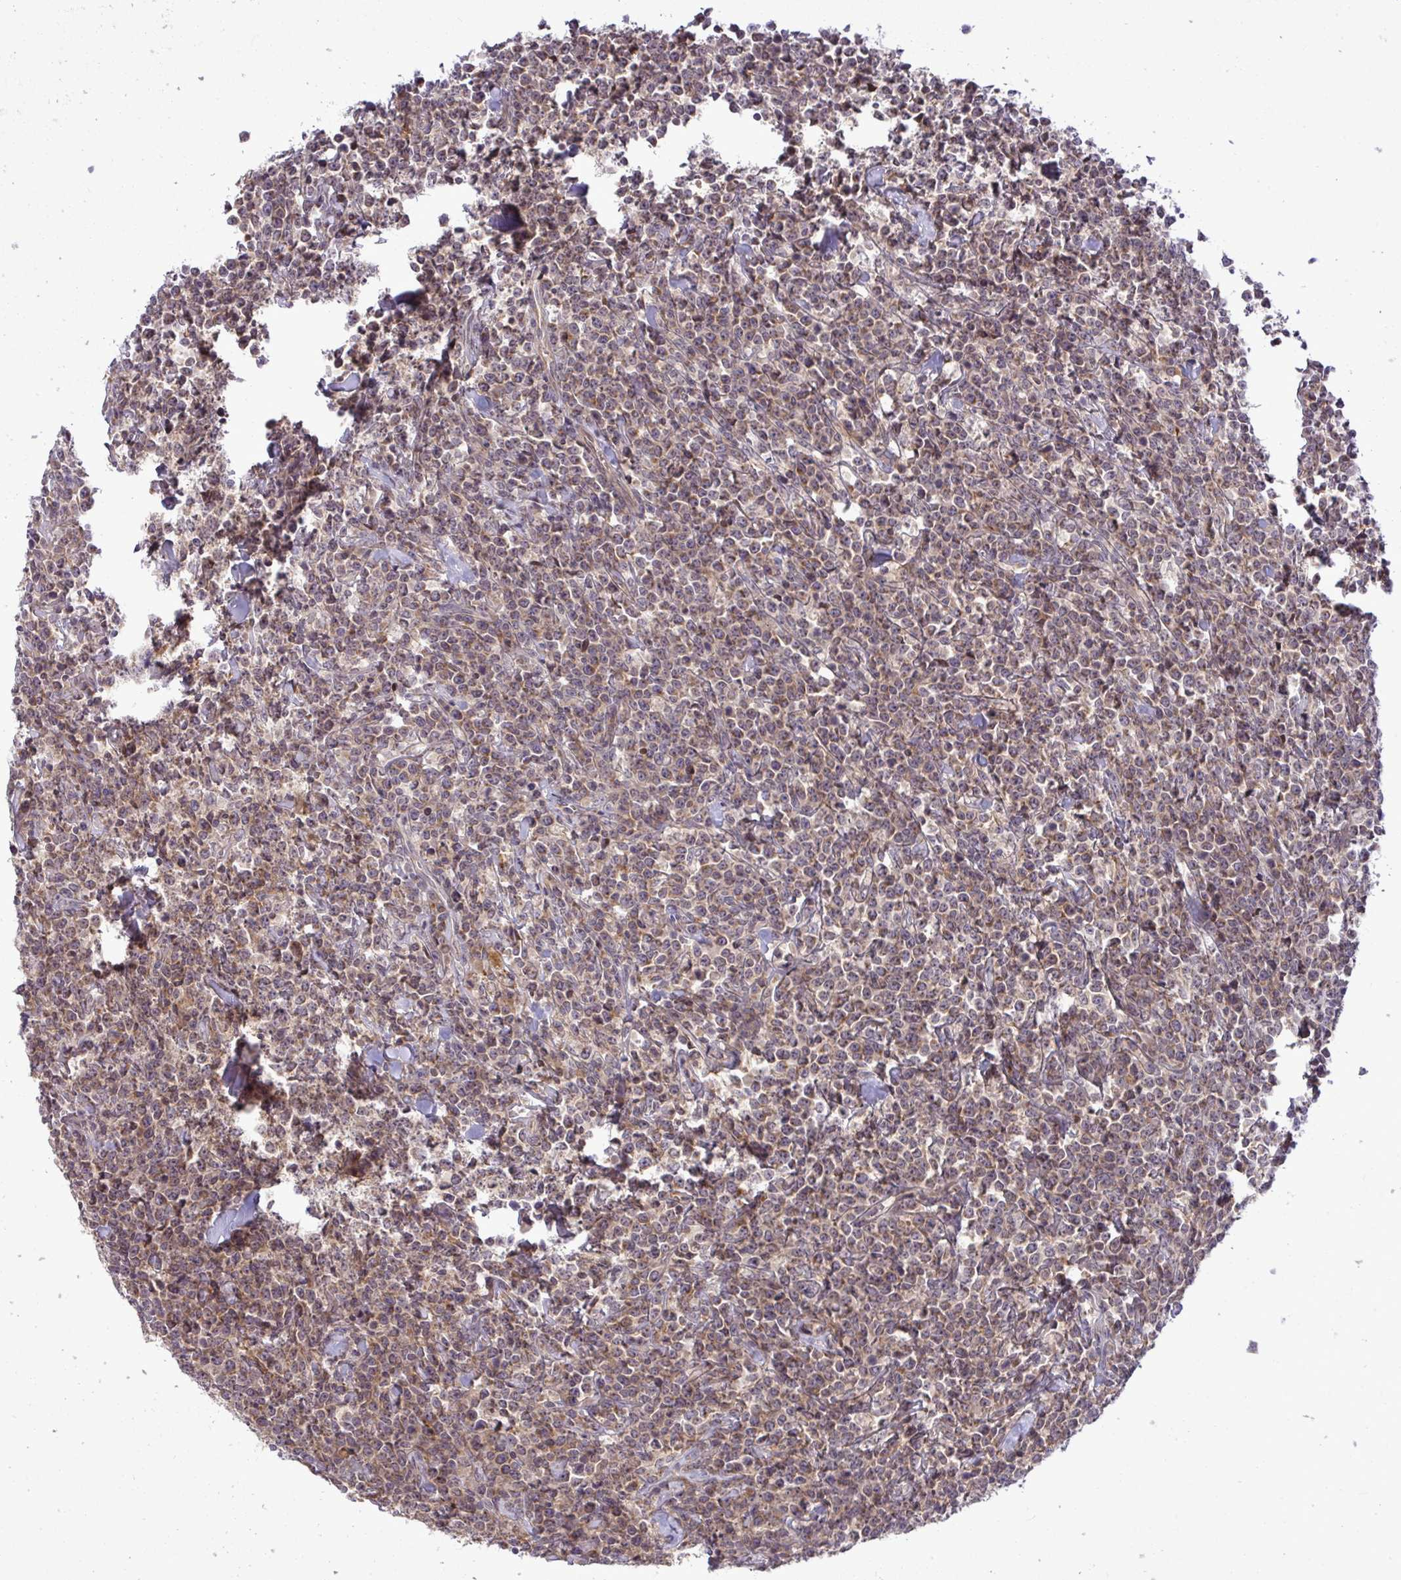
{"staining": {"intensity": "weak", "quantity": ">75%", "location": "cytoplasmic/membranous"}, "tissue": "lymphoma", "cell_type": "Tumor cells", "image_type": "cancer", "snomed": [{"axis": "morphology", "description": "Malignant lymphoma, non-Hodgkin's type, High grade"}, {"axis": "topography", "description": "Small intestine"}], "caption": "About >75% of tumor cells in lymphoma demonstrate weak cytoplasmic/membranous protein positivity as visualized by brown immunohistochemical staining.", "gene": "SLC9A6", "patient": {"sex": "female", "age": 56}}